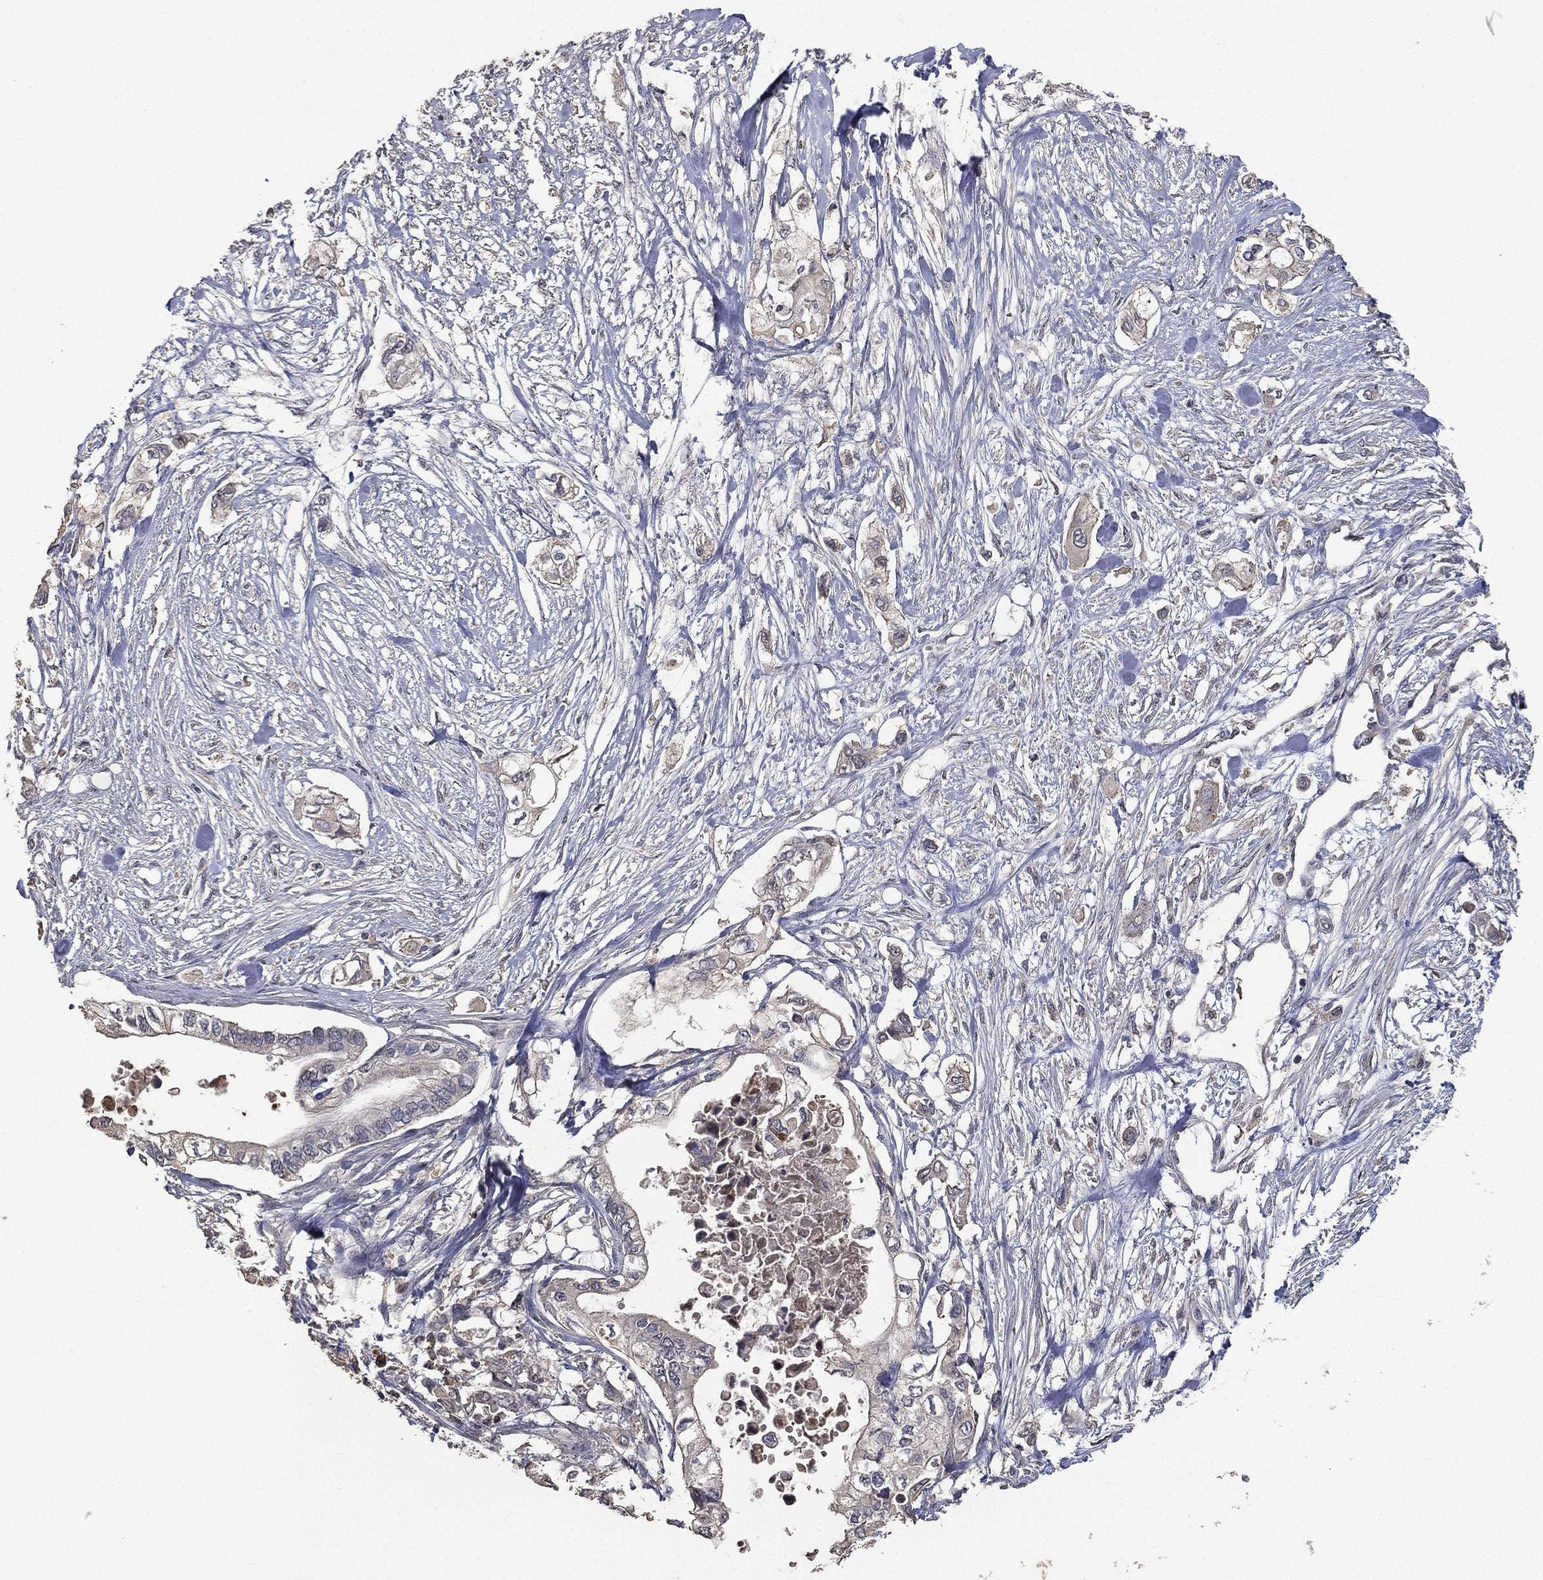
{"staining": {"intensity": "negative", "quantity": "none", "location": "none"}, "tissue": "pancreatic cancer", "cell_type": "Tumor cells", "image_type": "cancer", "snomed": [{"axis": "morphology", "description": "Adenocarcinoma, NOS"}, {"axis": "topography", "description": "Pancreas"}], "caption": "Micrograph shows no significant protein positivity in tumor cells of pancreatic cancer.", "gene": "SNAP25", "patient": {"sex": "female", "age": 63}}